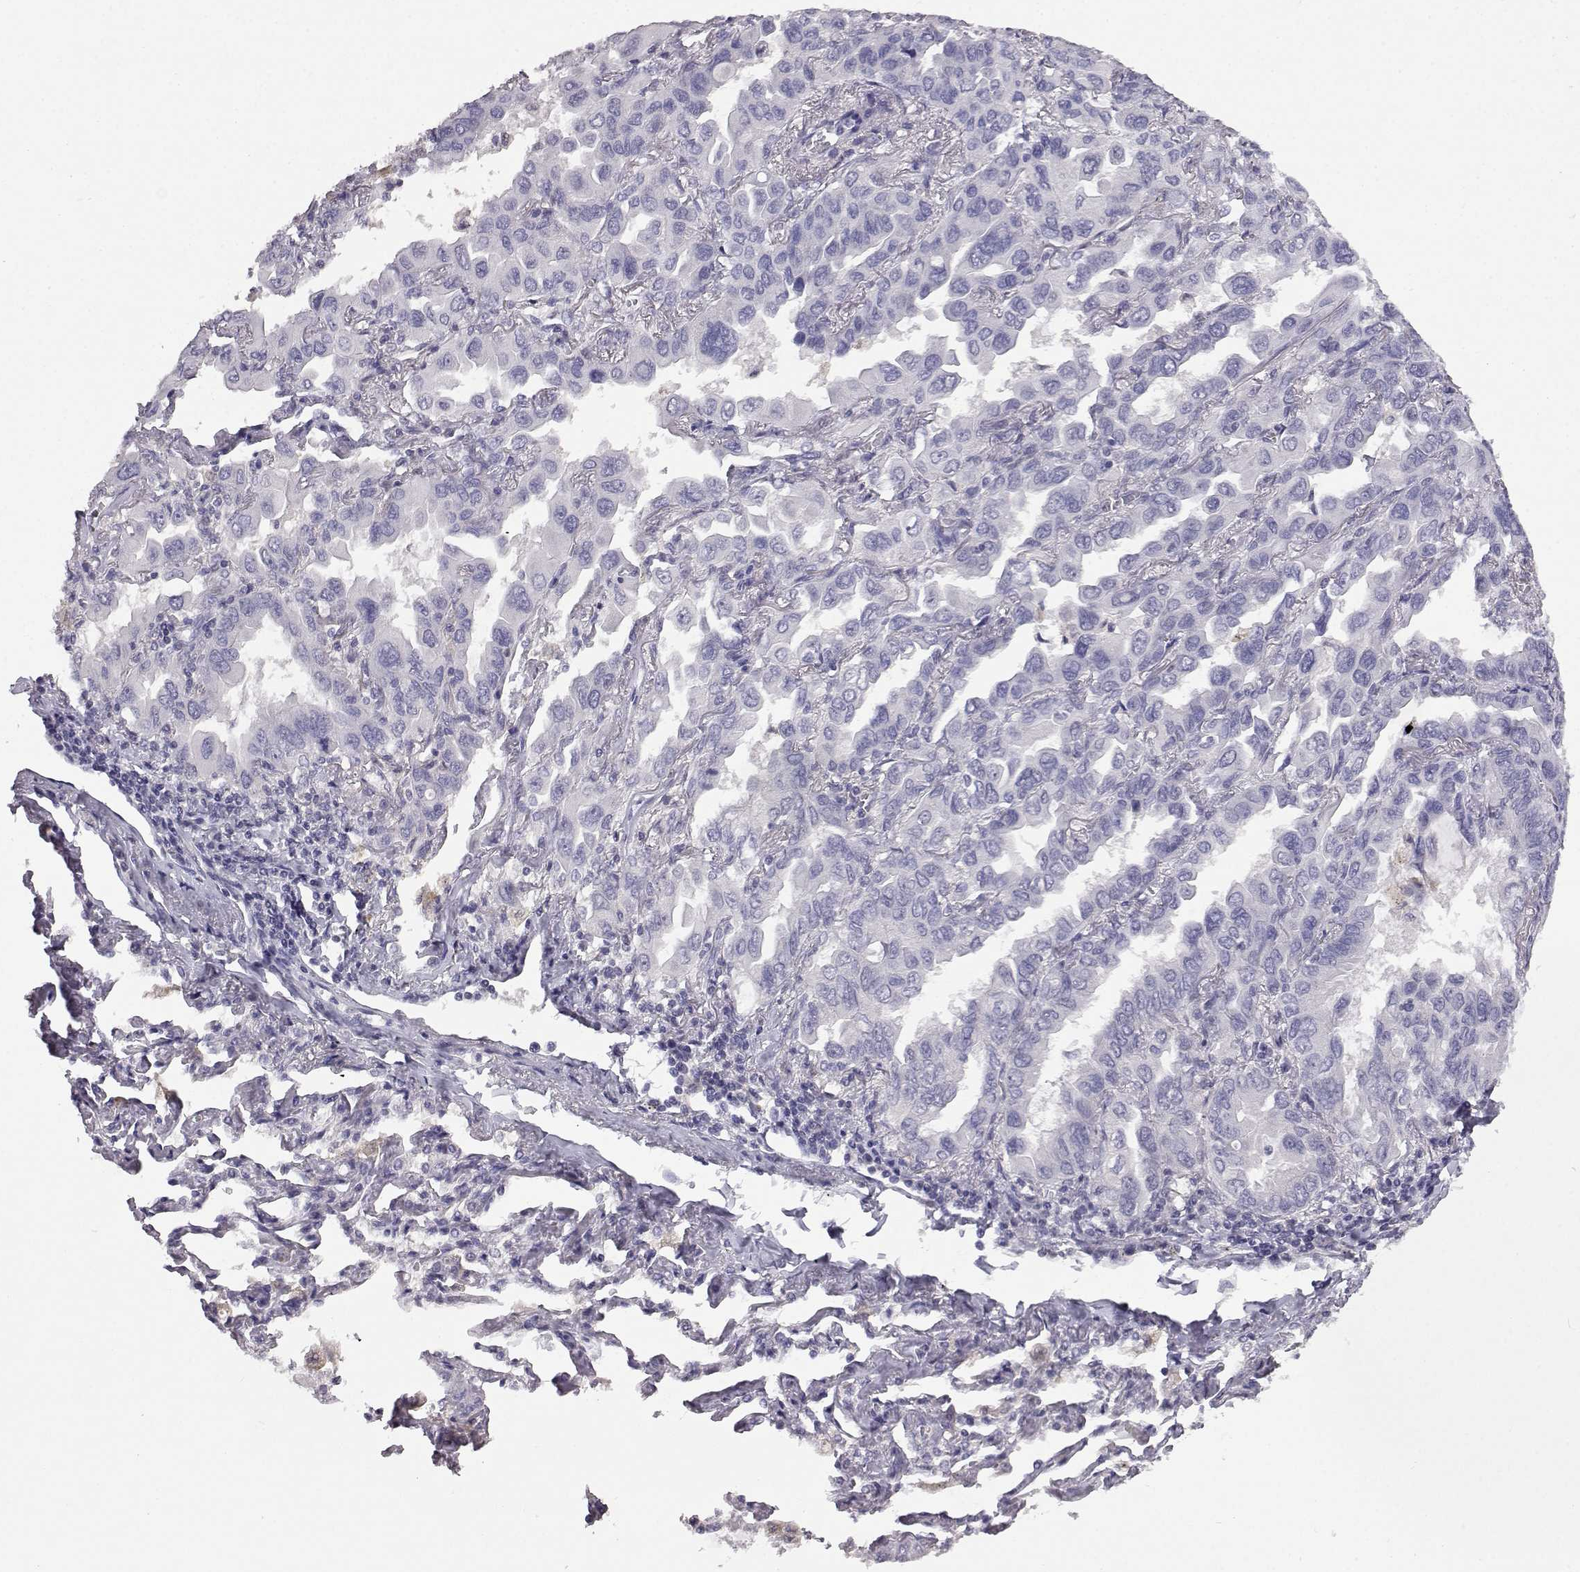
{"staining": {"intensity": "negative", "quantity": "none", "location": "none"}, "tissue": "lung cancer", "cell_type": "Tumor cells", "image_type": "cancer", "snomed": [{"axis": "morphology", "description": "Adenocarcinoma, NOS"}, {"axis": "topography", "description": "Lung"}], "caption": "Tumor cells show no significant expression in adenocarcinoma (lung). (Brightfield microscopy of DAB IHC at high magnification).", "gene": "AKR1B1", "patient": {"sex": "male", "age": 64}}